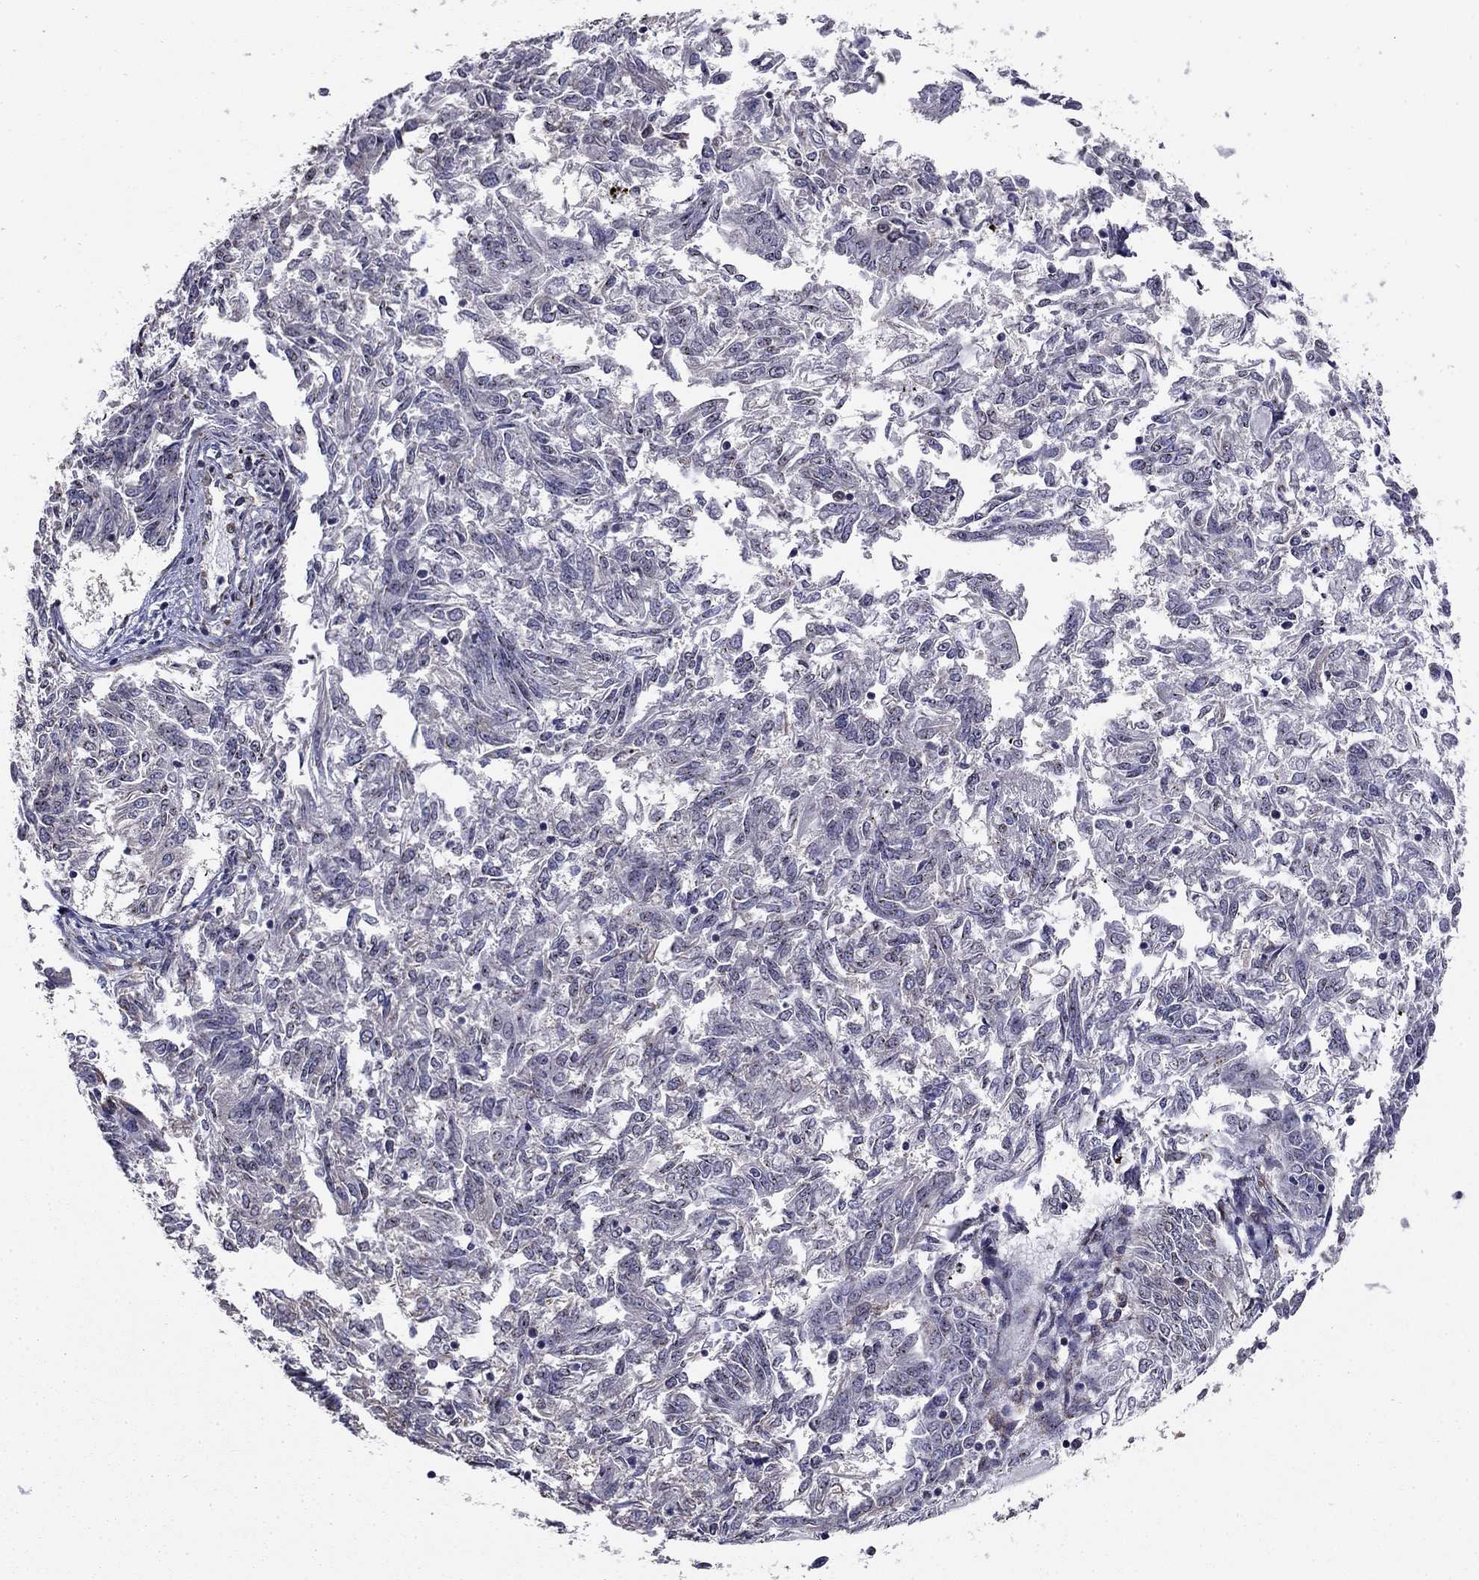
{"staining": {"intensity": "negative", "quantity": "none", "location": "none"}, "tissue": "endometrial cancer", "cell_type": "Tumor cells", "image_type": "cancer", "snomed": [{"axis": "morphology", "description": "Adenocarcinoma, NOS"}, {"axis": "topography", "description": "Endometrium"}], "caption": "Immunohistochemistry of endometrial cancer demonstrates no expression in tumor cells.", "gene": "NKIRAS1", "patient": {"sex": "female", "age": 58}}